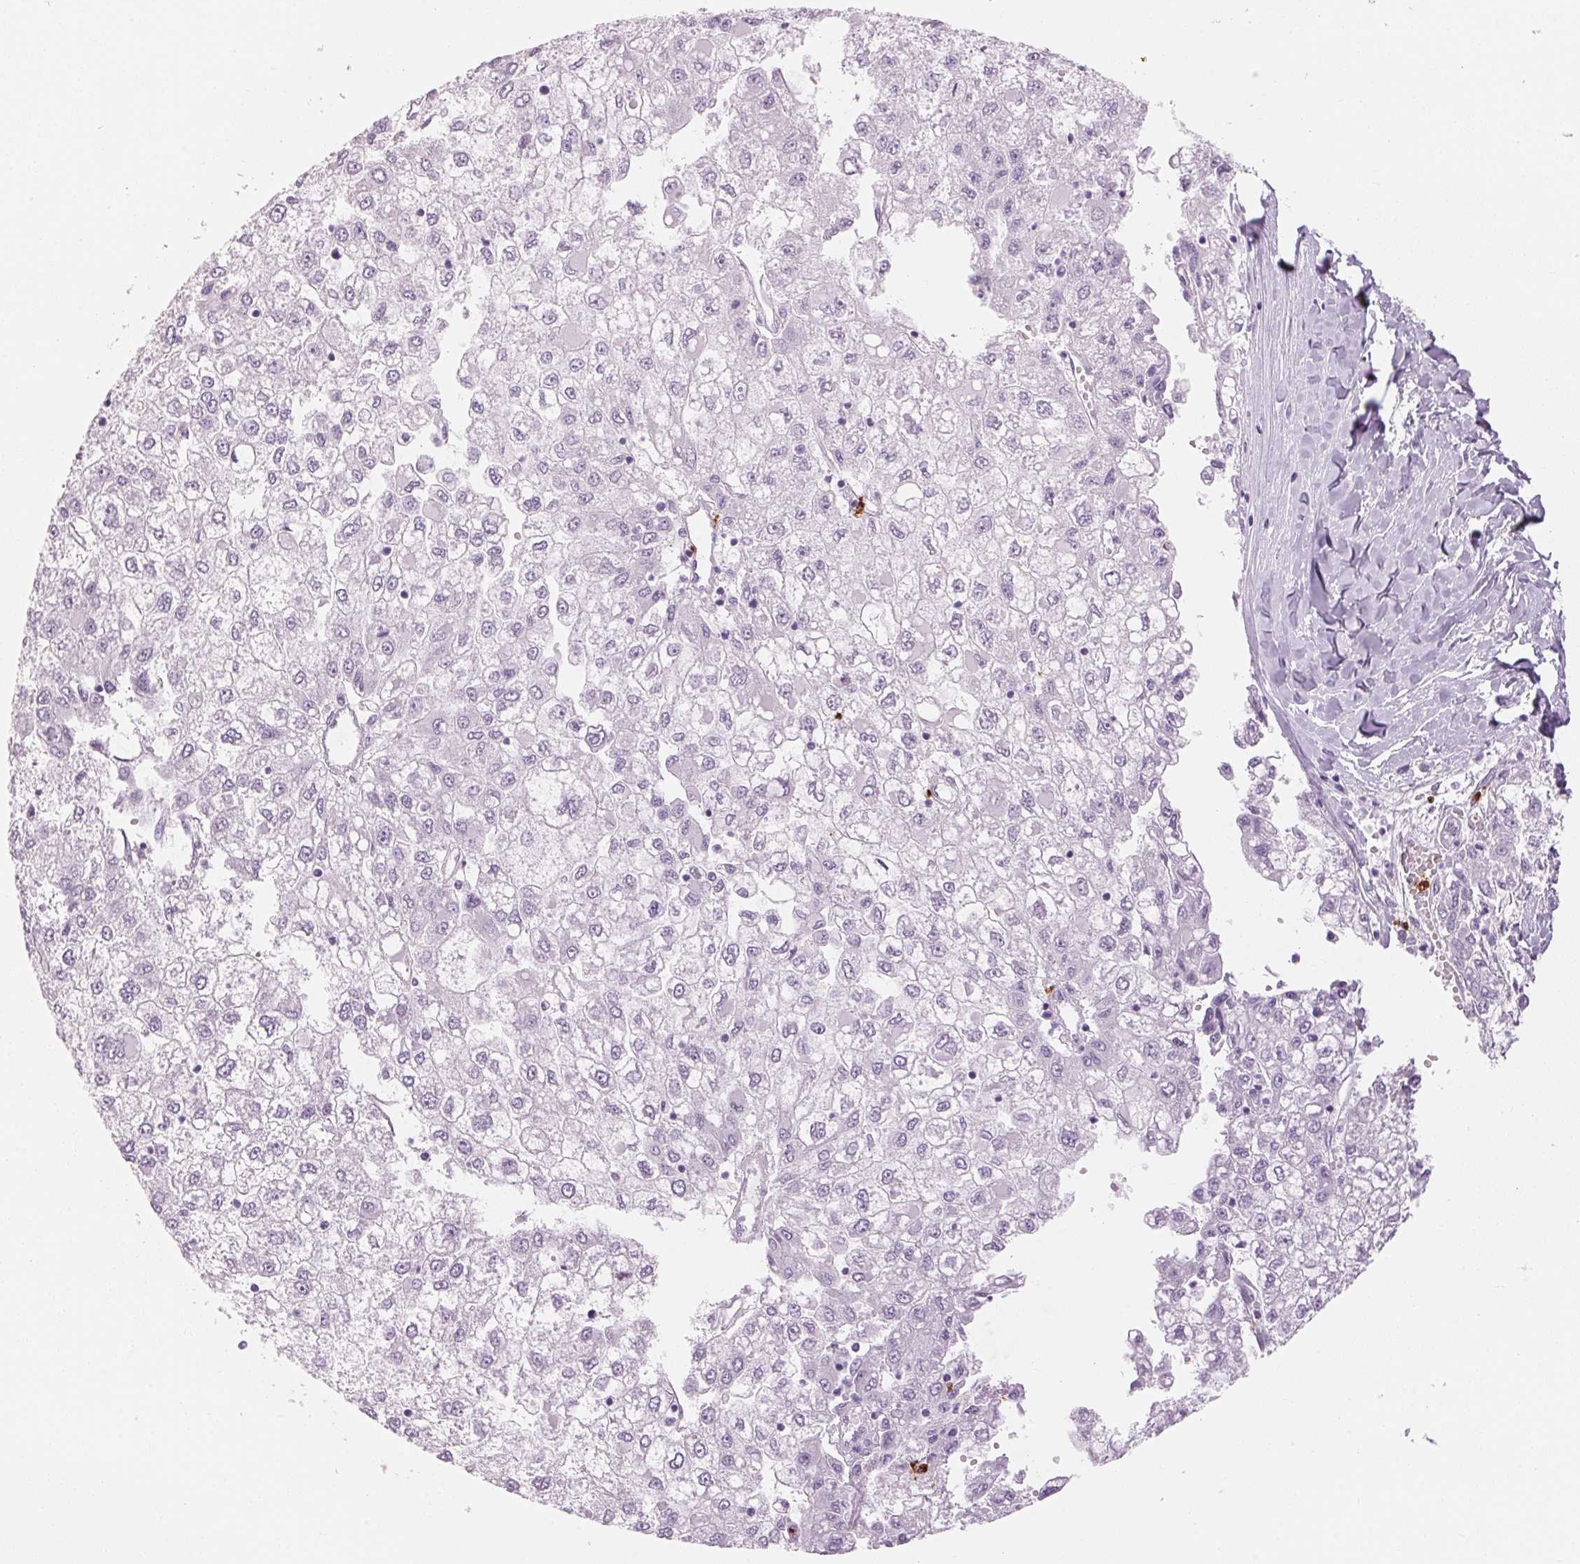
{"staining": {"intensity": "negative", "quantity": "none", "location": "none"}, "tissue": "liver cancer", "cell_type": "Tumor cells", "image_type": "cancer", "snomed": [{"axis": "morphology", "description": "Carcinoma, Hepatocellular, NOS"}, {"axis": "topography", "description": "Liver"}], "caption": "High magnification brightfield microscopy of liver cancer (hepatocellular carcinoma) stained with DAB (3,3'-diaminobenzidine) (brown) and counterstained with hematoxylin (blue): tumor cells show no significant expression. Brightfield microscopy of immunohistochemistry stained with DAB (3,3'-diaminobenzidine) (brown) and hematoxylin (blue), captured at high magnification.", "gene": "KLK7", "patient": {"sex": "male", "age": 40}}